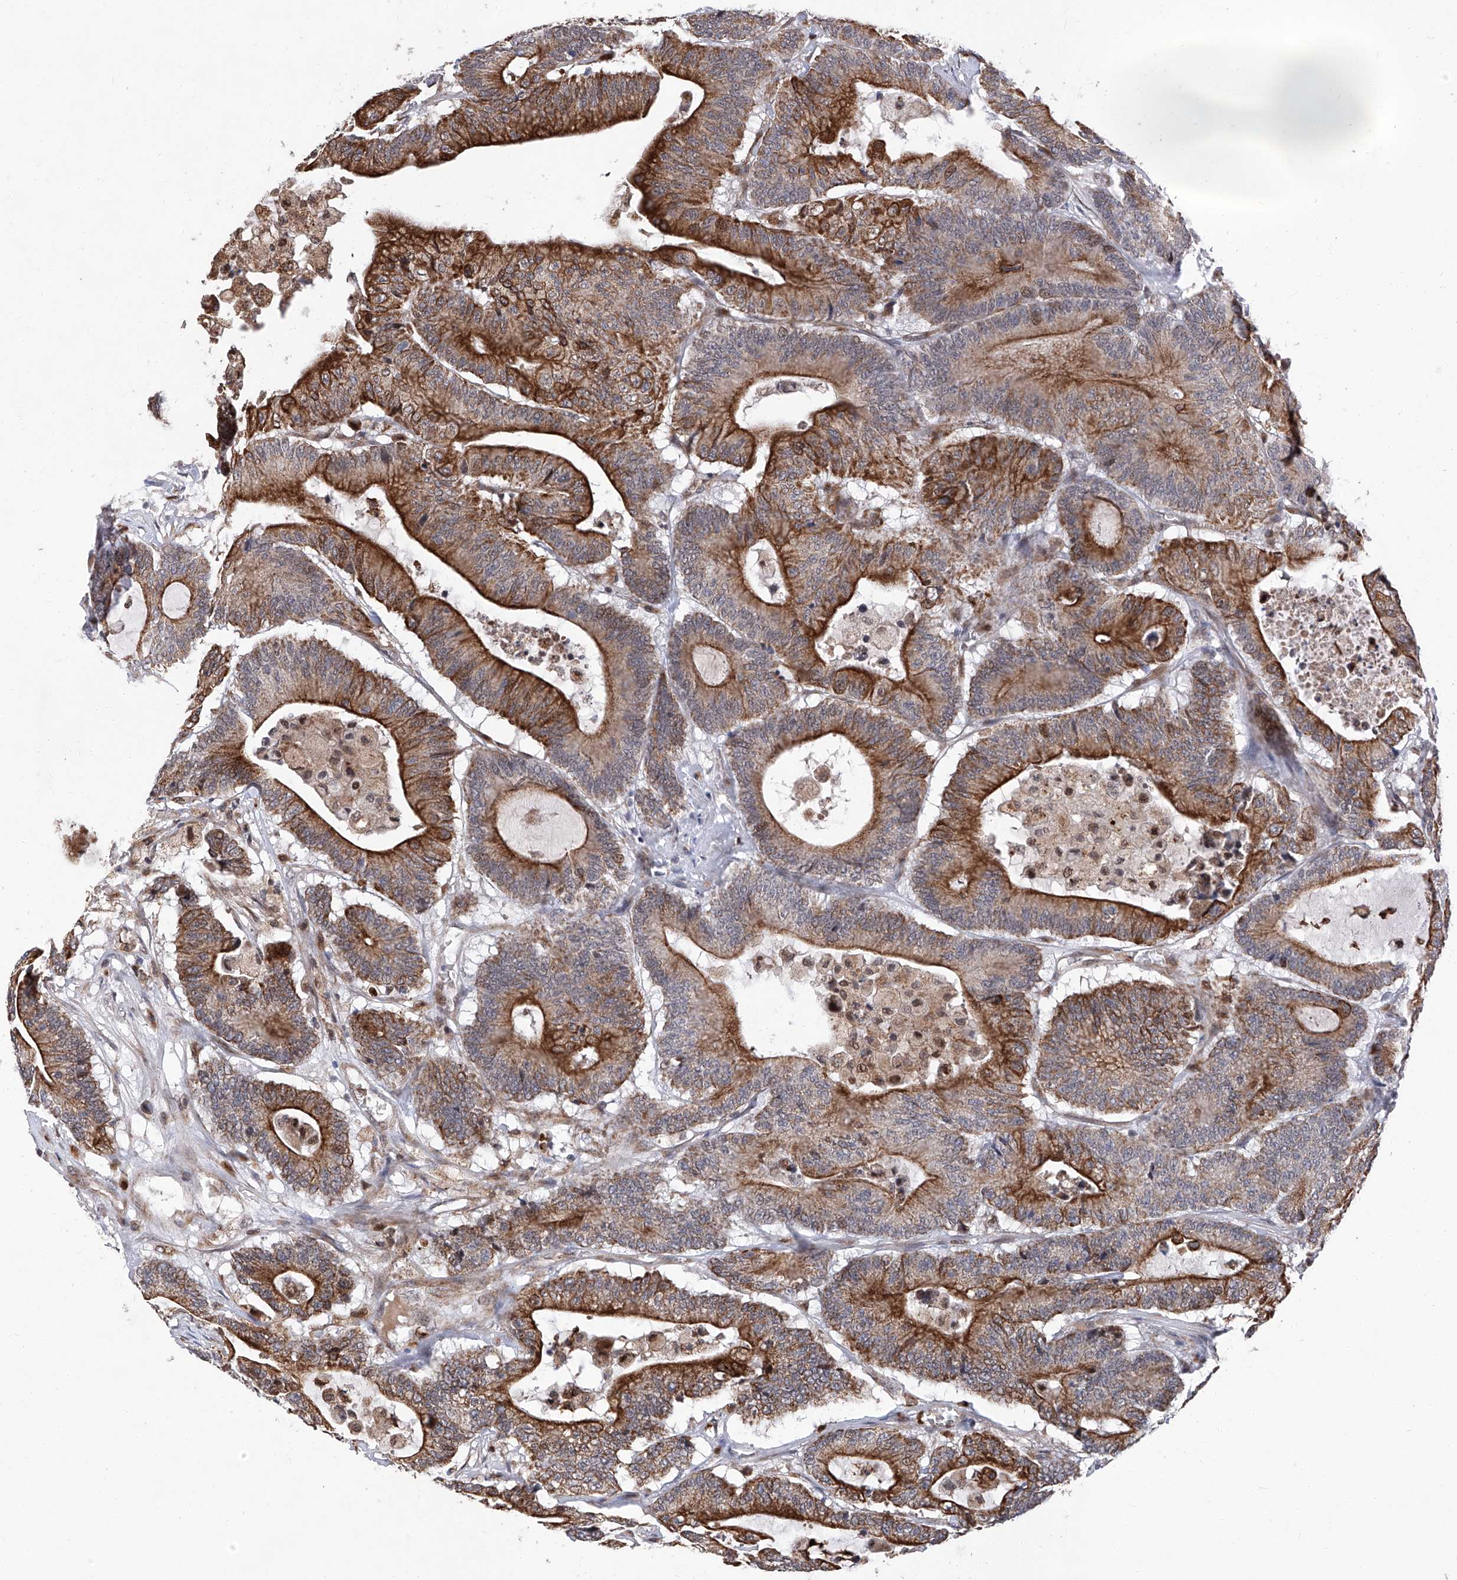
{"staining": {"intensity": "strong", "quantity": ">75%", "location": "cytoplasmic/membranous"}, "tissue": "colorectal cancer", "cell_type": "Tumor cells", "image_type": "cancer", "snomed": [{"axis": "morphology", "description": "Adenocarcinoma, NOS"}, {"axis": "topography", "description": "Colon"}], "caption": "A high amount of strong cytoplasmic/membranous expression is present in about >75% of tumor cells in colorectal cancer tissue.", "gene": "FARP2", "patient": {"sex": "female", "age": 84}}